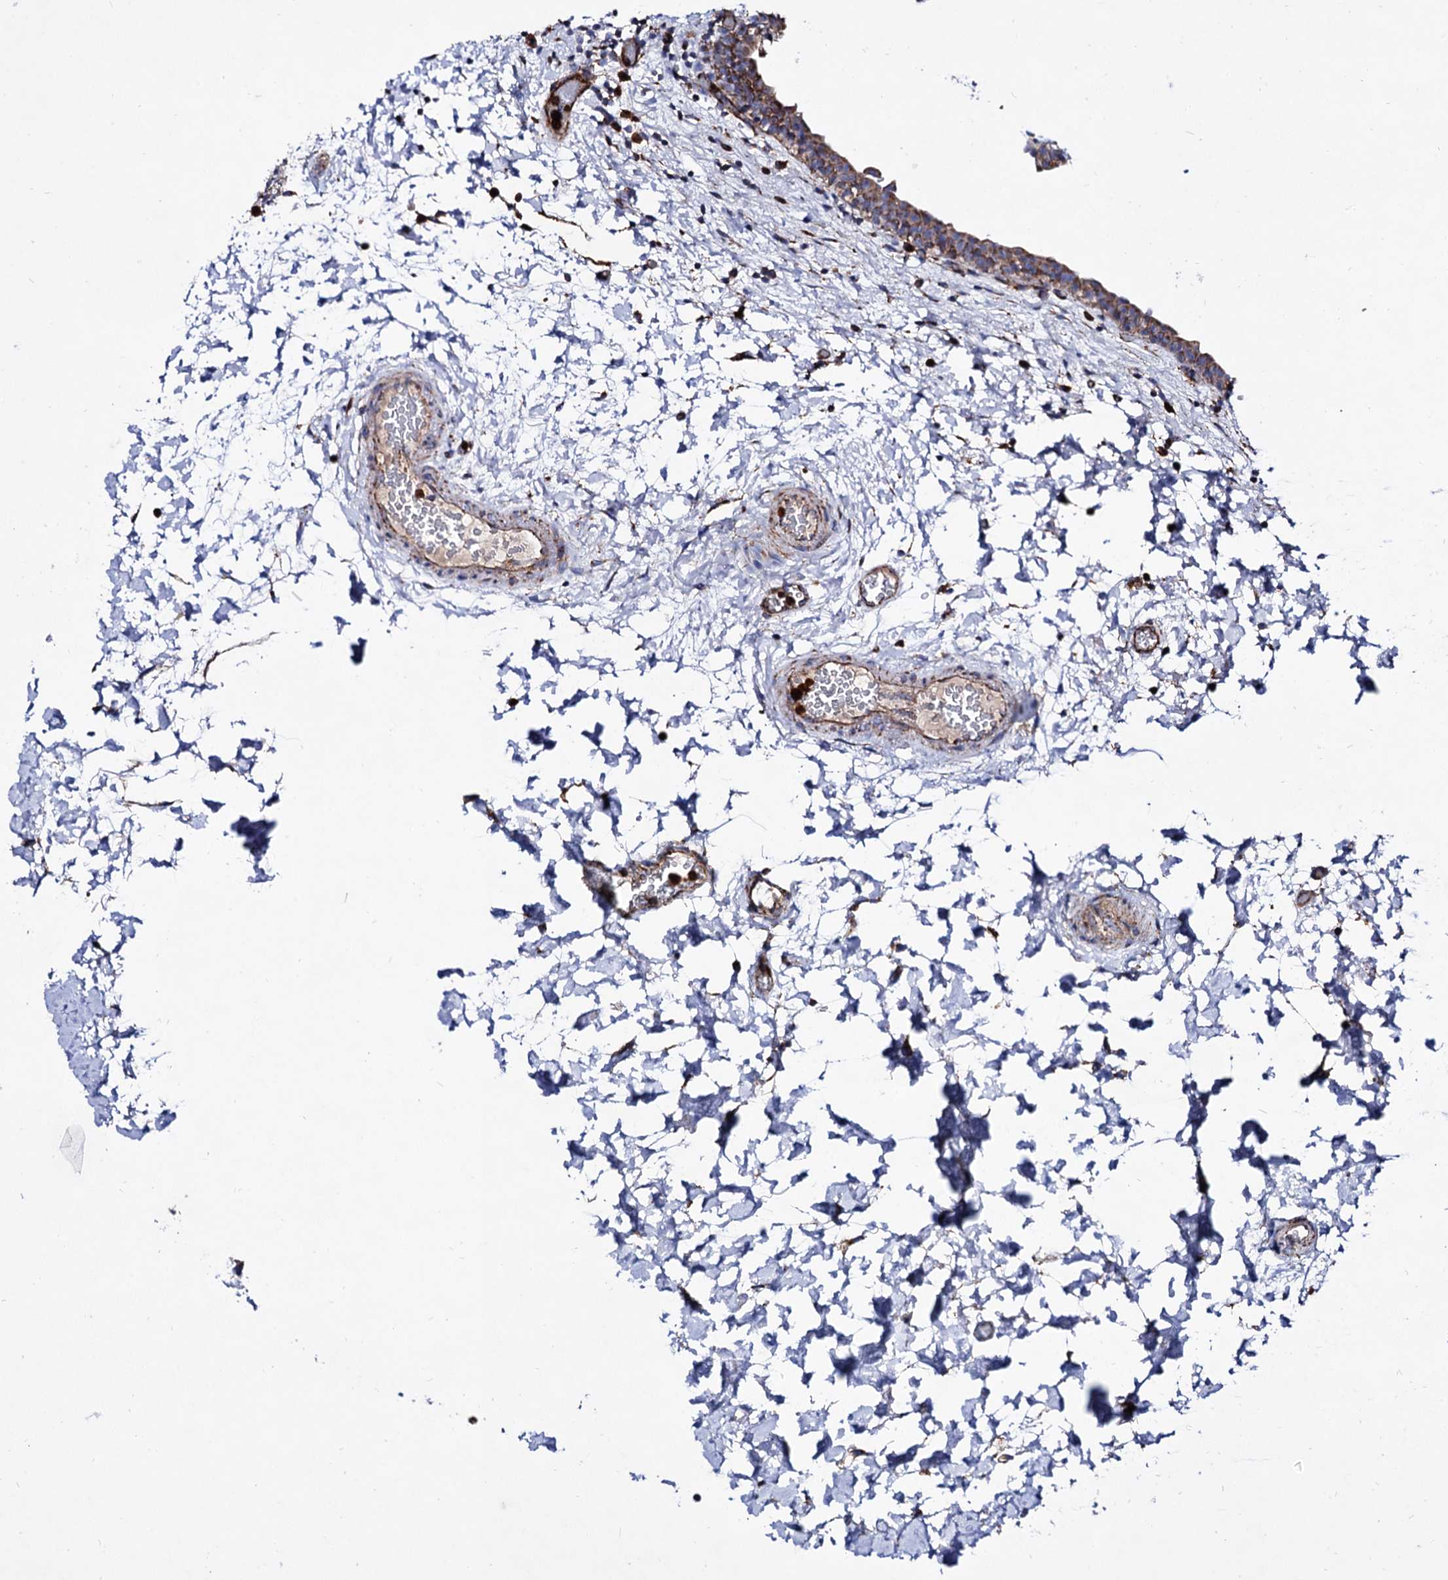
{"staining": {"intensity": "moderate", "quantity": "25%-75%", "location": "cytoplasmic/membranous"}, "tissue": "urinary bladder", "cell_type": "Urothelial cells", "image_type": "normal", "snomed": [{"axis": "morphology", "description": "Normal tissue, NOS"}, {"axis": "topography", "description": "Urinary bladder"}], "caption": "Urothelial cells reveal medium levels of moderate cytoplasmic/membranous positivity in about 25%-75% of cells in unremarkable human urinary bladder.", "gene": "ACAD9", "patient": {"sex": "male", "age": 83}}